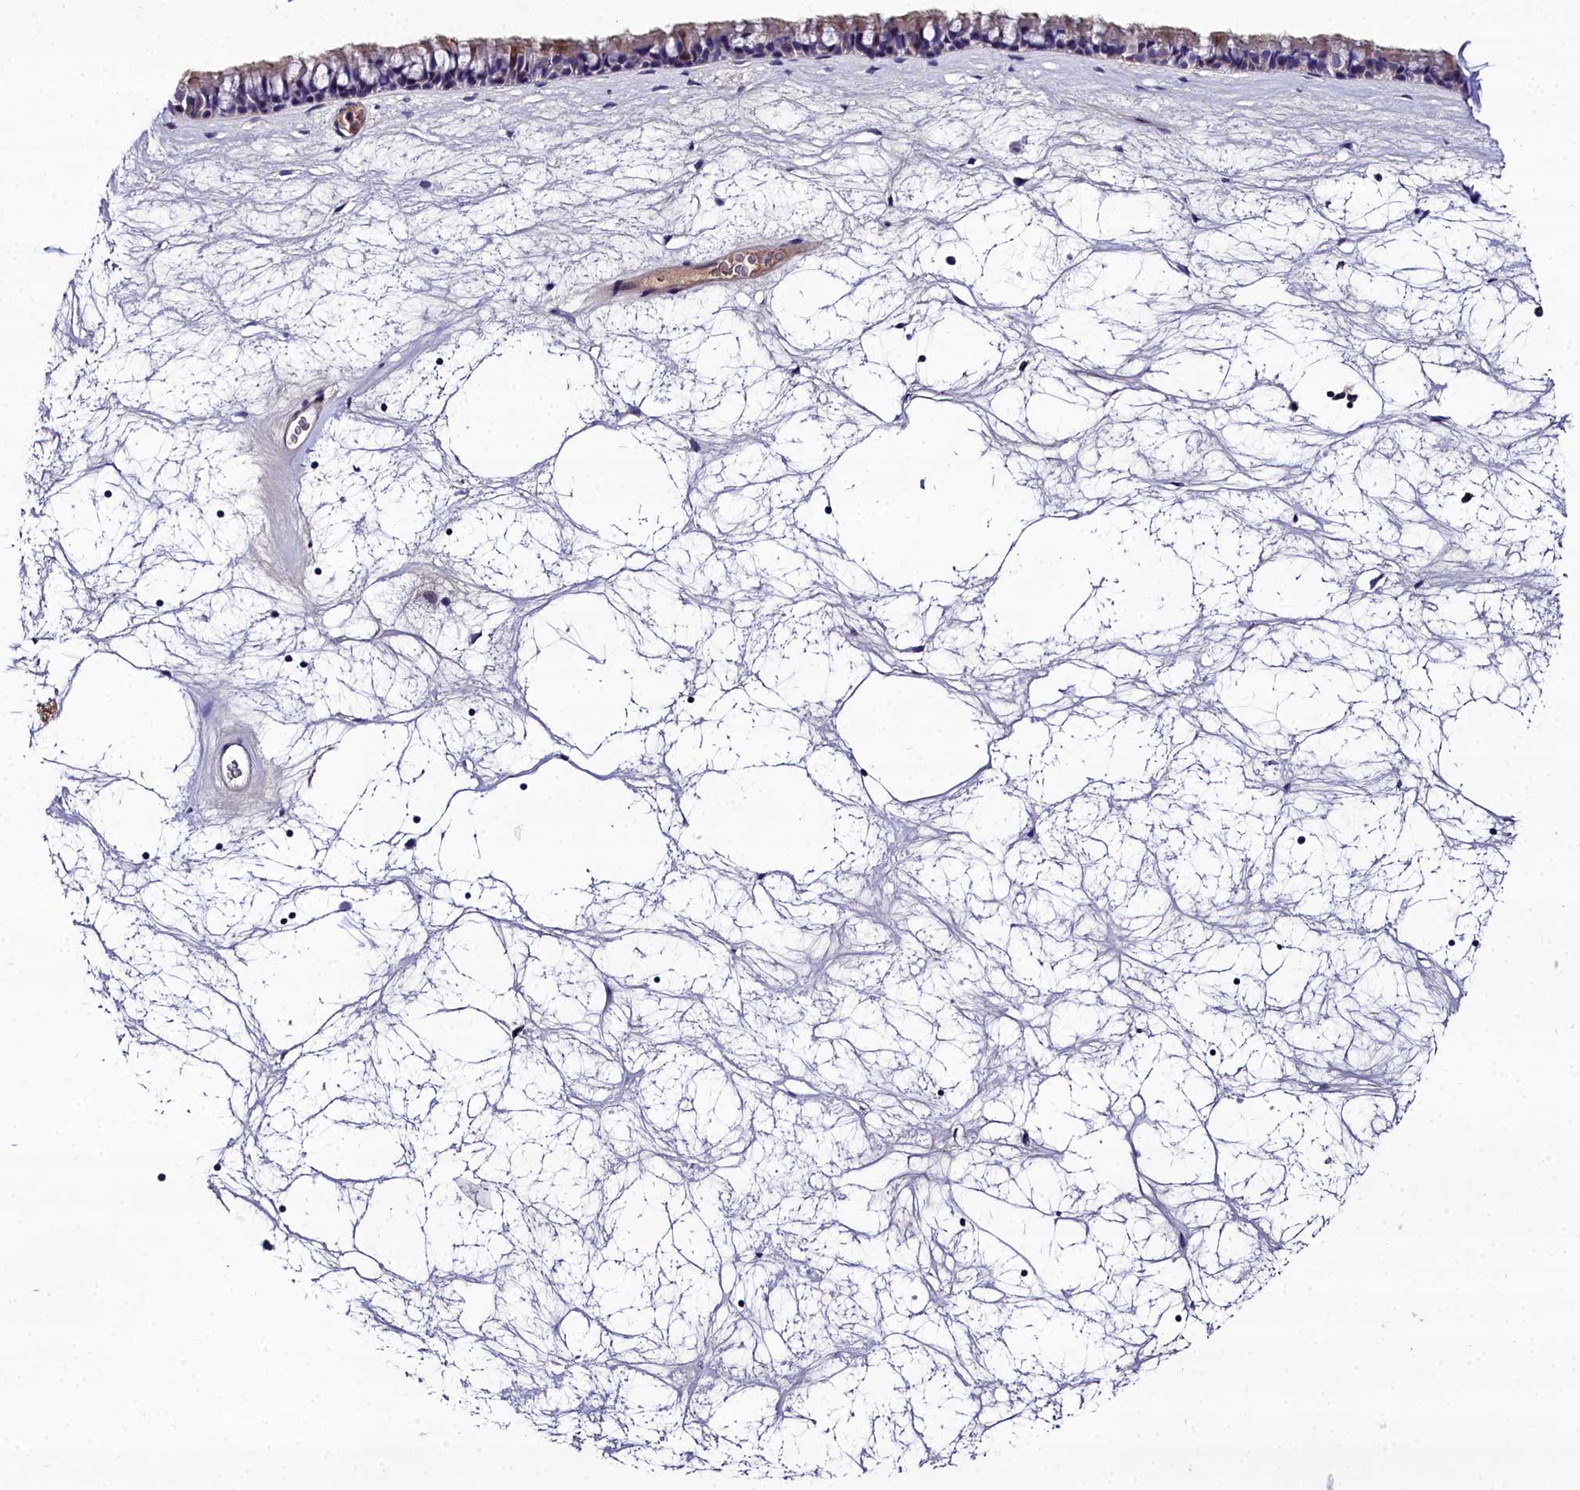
{"staining": {"intensity": "moderate", "quantity": "<25%", "location": "cytoplasmic/membranous"}, "tissue": "nasopharynx", "cell_type": "Respiratory epithelial cells", "image_type": "normal", "snomed": [{"axis": "morphology", "description": "Normal tissue, NOS"}, {"axis": "topography", "description": "Nasopharynx"}], "caption": "Nasopharynx stained with DAB IHC displays low levels of moderate cytoplasmic/membranous expression in approximately <25% of respiratory epithelial cells.", "gene": "NT5M", "patient": {"sex": "male", "age": 64}}